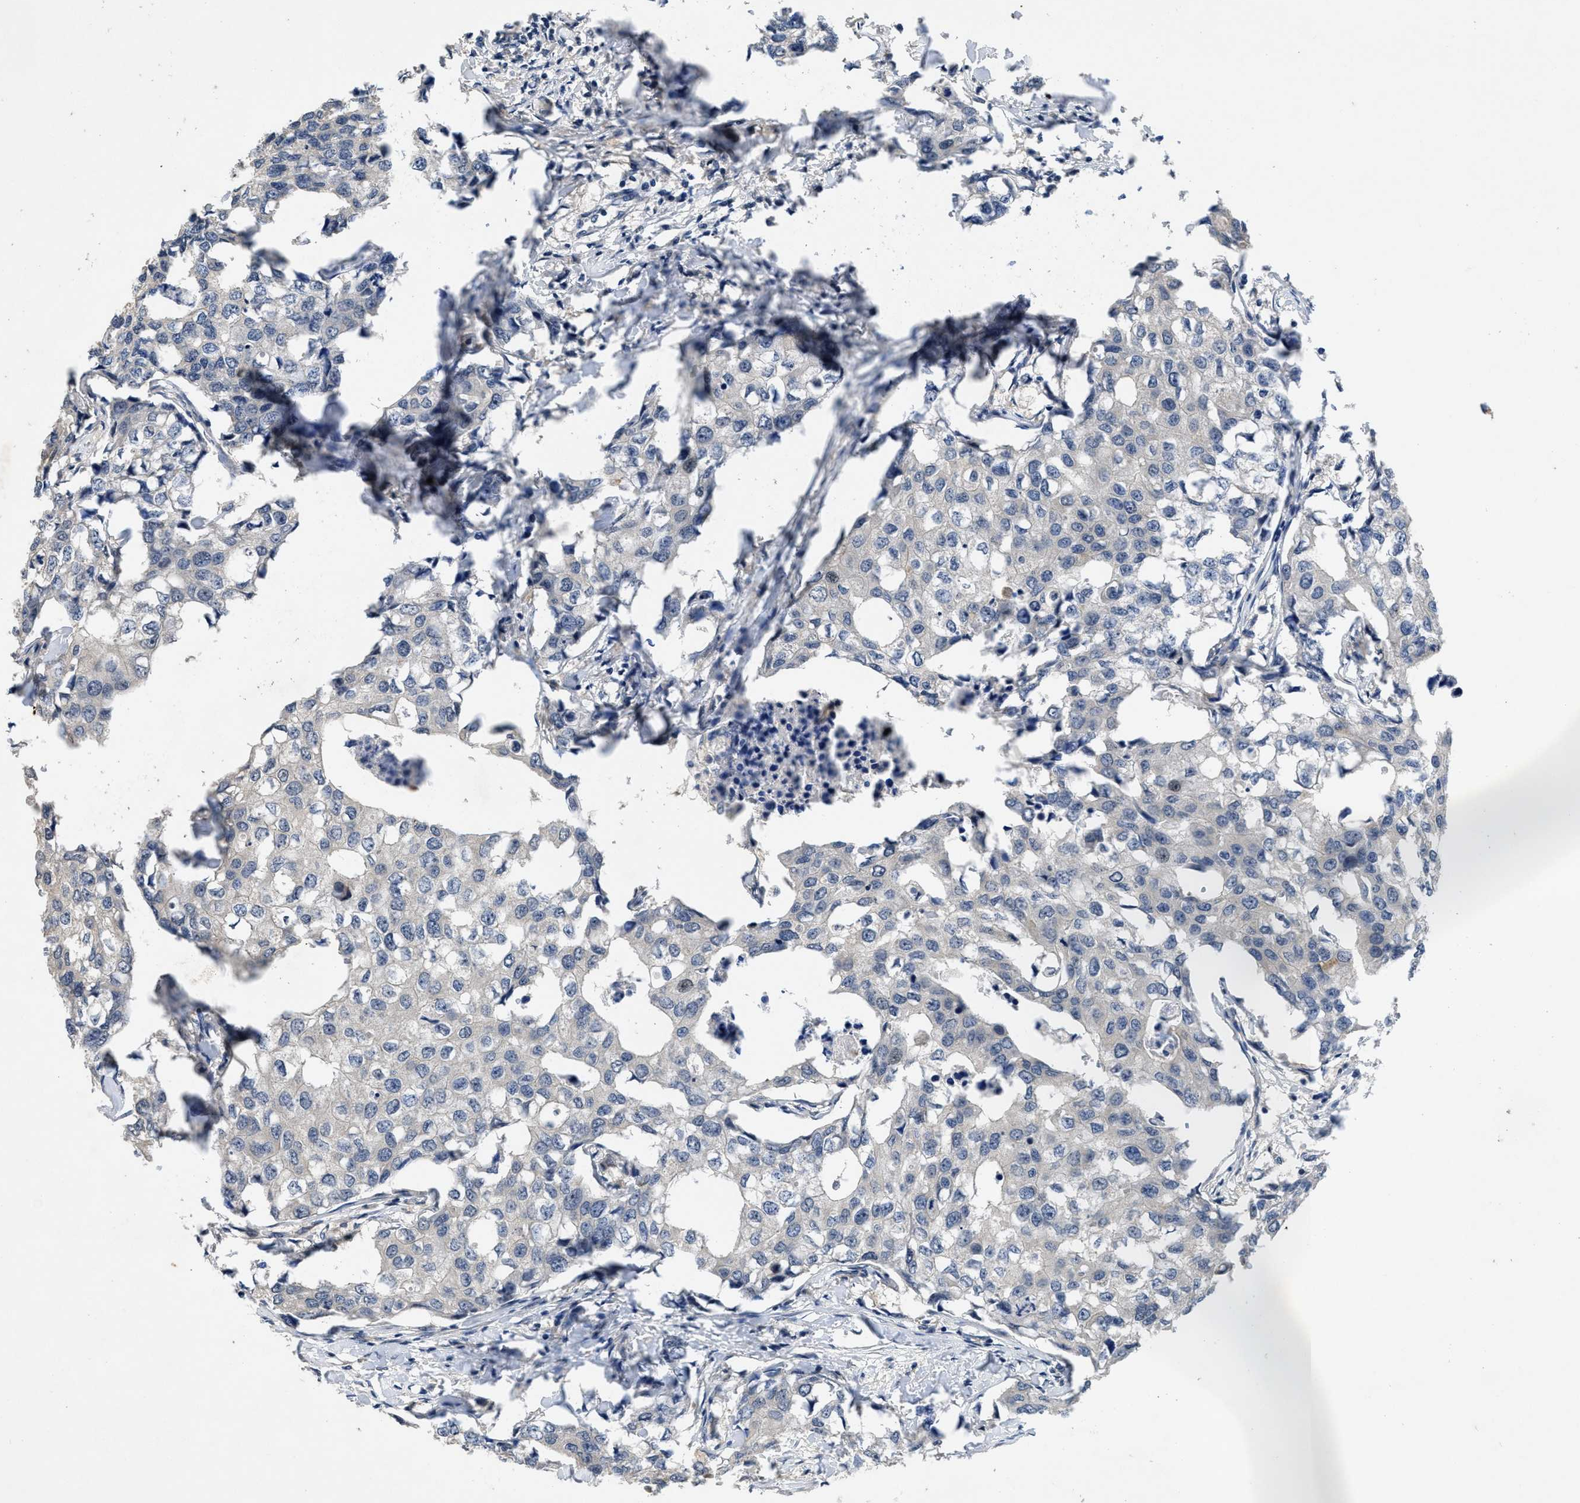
{"staining": {"intensity": "negative", "quantity": "none", "location": "none"}, "tissue": "breast cancer", "cell_type": "Tumor cells", "image_type": "cancer", "snomed": [{"axis": "morphology", "description": "Duct carcinoma"}, {"axis": "topography", "description": "Breast"}], "caption": "DAB (3,3'-diaminobenzidine) immunohistochemical staining of human breast infiltrating ductal carcinoma shows no significant expression in tumor cells. Brightfield microscopy of immunohistochemistry (IHC) stained with DAB (3,3'-diaminobenzidine) (brown) and hematoxylin (blue), captured at high magnification.", "gene": "PAPOLG", "patient": {"sex": "female", "age": 27}}